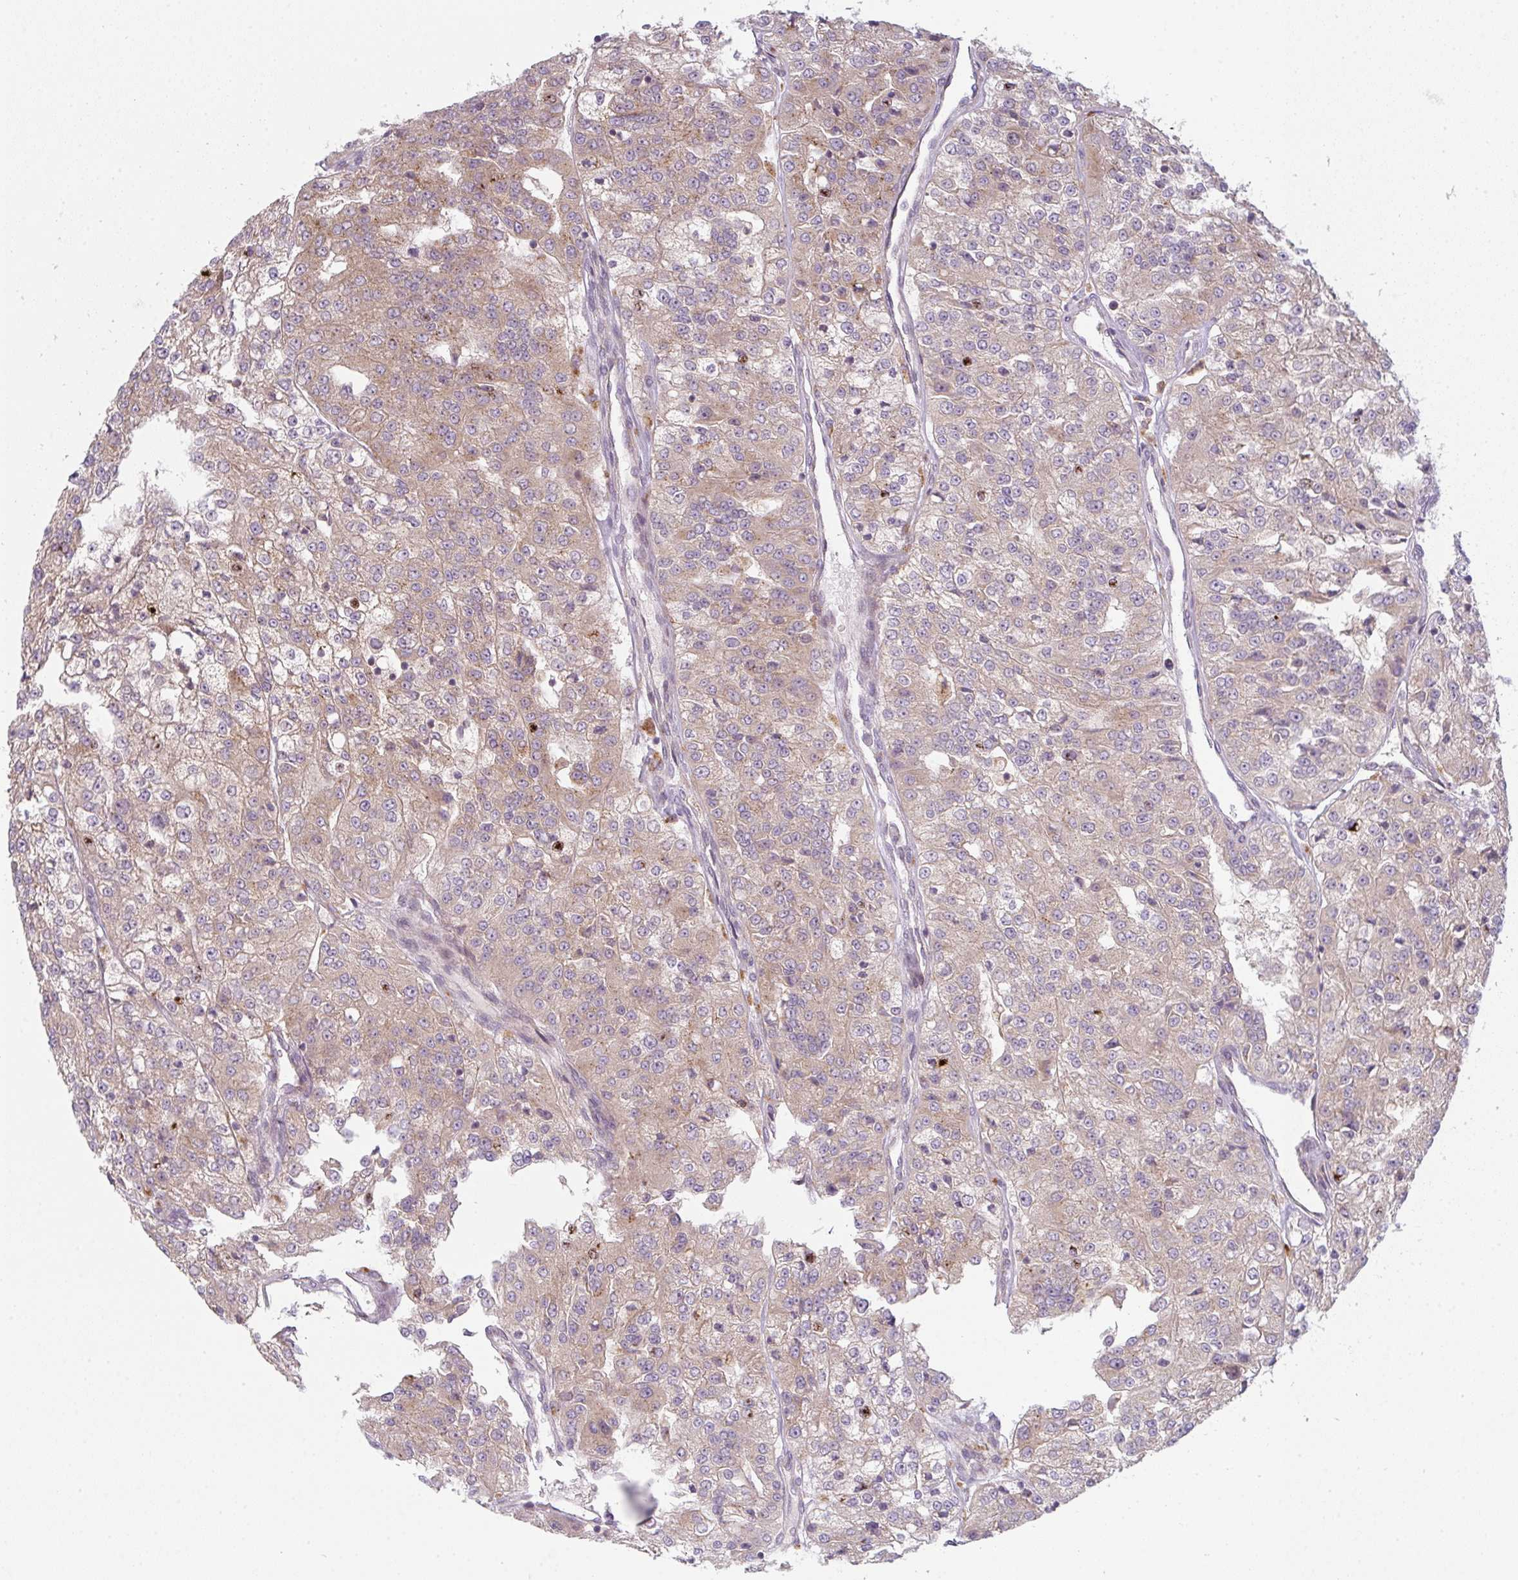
{"staining": {"intensity": "moderate", "quantity": ">75%", "location": "cytoplasmic/membranous"}, "tissue": "renal cancer", "cell_type": "Tumor cells", "image_type": "cancer", "snomed": [{"axis": "morphology", "description": "Adenocarcinoma, NOS"}, {"axis": "topography", "description": "Kidney"}], "caption": "A medium amount of moderate cytoplasmic/membranous expression is present in approximately >75% of tumor cells in renal cancer (adenocarcinoma) tissue. The protein is shown in brown color, while the nuclei are stained blue.", "gene": "GVQW3", "patient": {"sex": "female", "age": 63}}